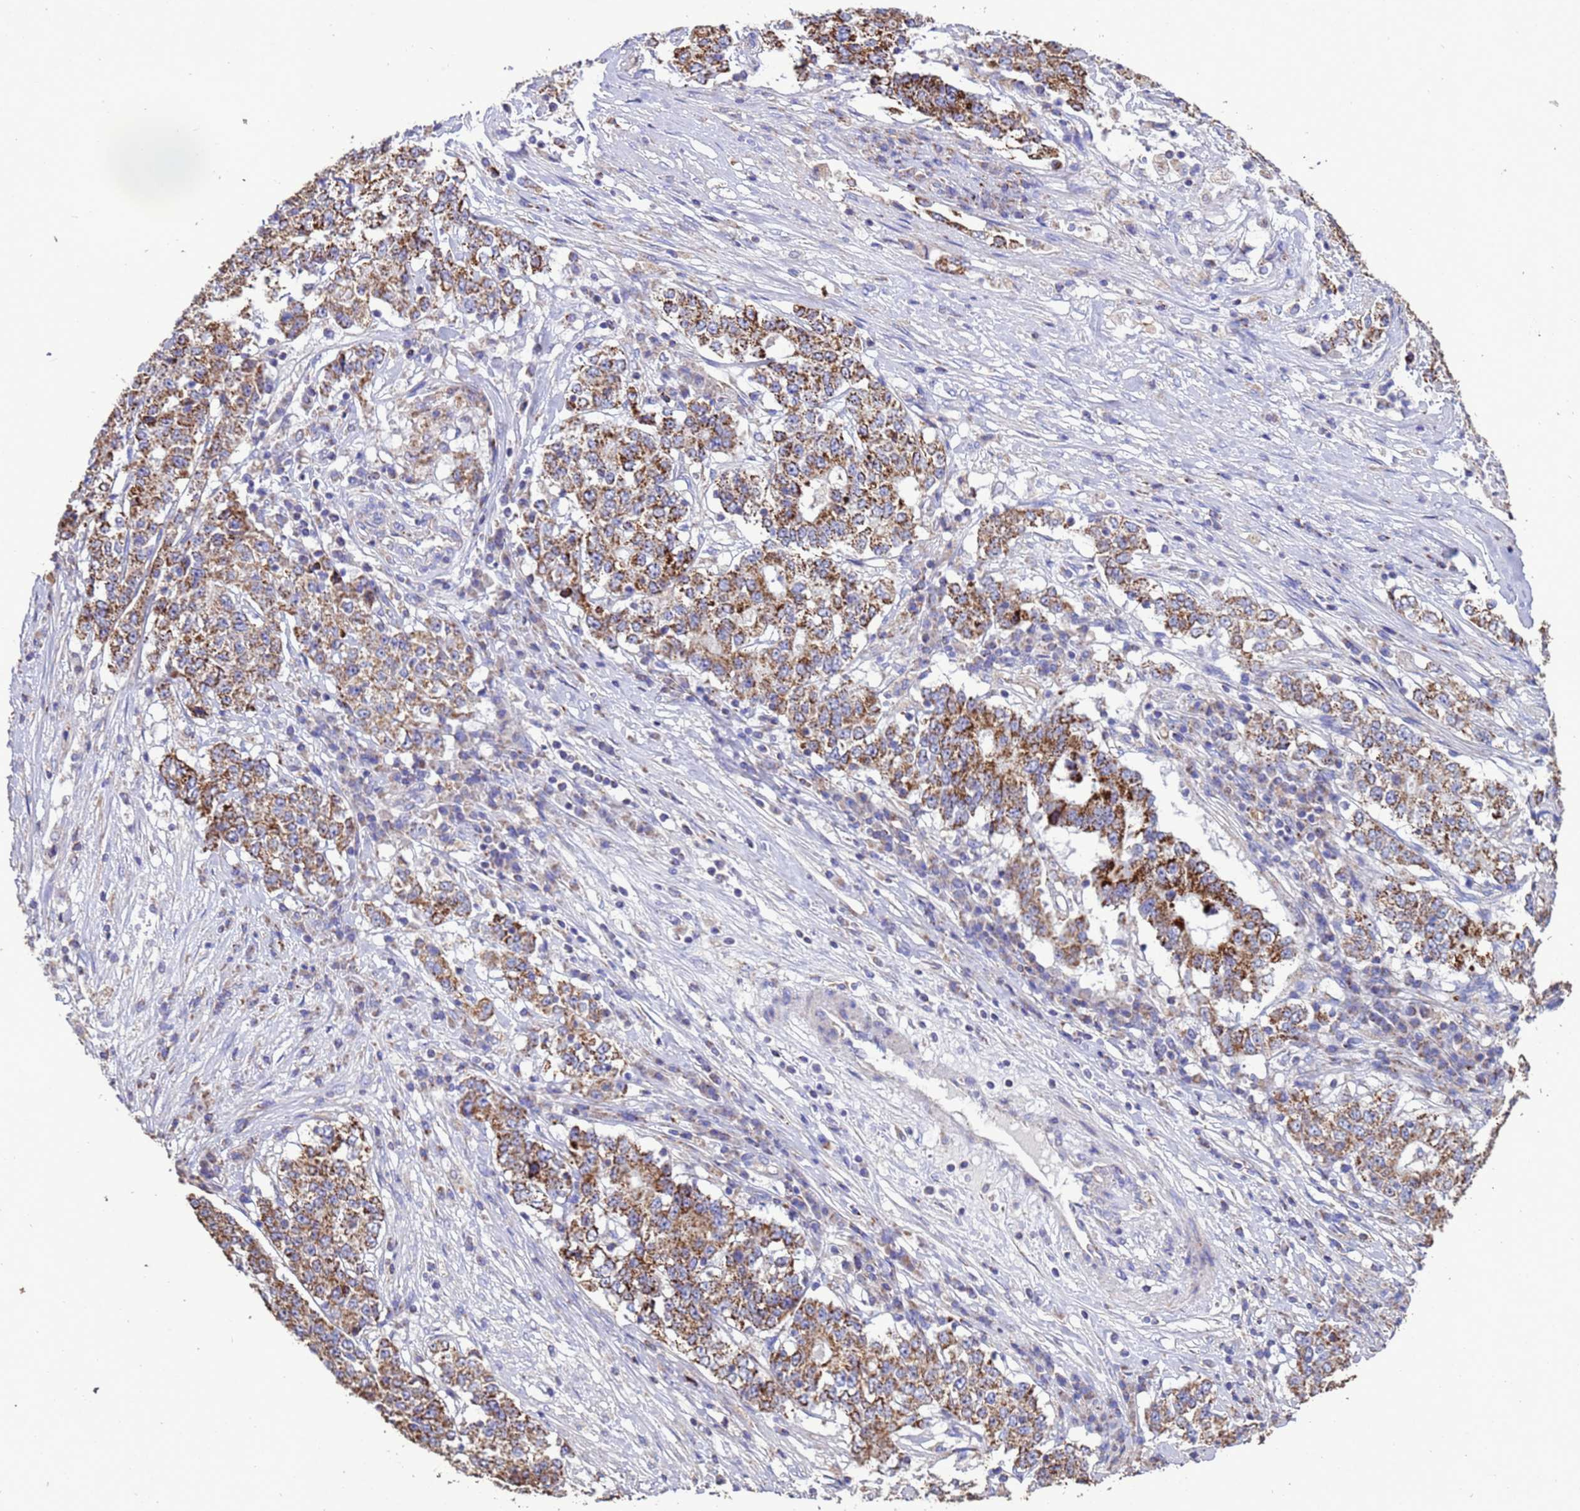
{"staining": {"intensity": "strong", "quantity": ">75%", "location": "cytoplasmic/membranous"}, "tissue": "stomach cancer", "cell_type": "Tumor cells", "image_type": "cancer", "snomed": [{"axis": "morphology", "description": "Adenocarcinoma, NOS"}, {"axis": "topography", "description": "Stomach"}], "caption": "IHC staining of stomach adenocarcinoma, which shows high levels of strong cytoplasmic/membranous staining in about >75% of tumor cells indicating strong cytoplasmic/membranous protein staining. The staining was performed using DAB (3,3'-diaminobenzidine) (brown) for protein detection and nuclei were counterstained in hematoxylin (blue).", "gene": "ZNFX1", "patient": {"sex": "male", "age": 59}}